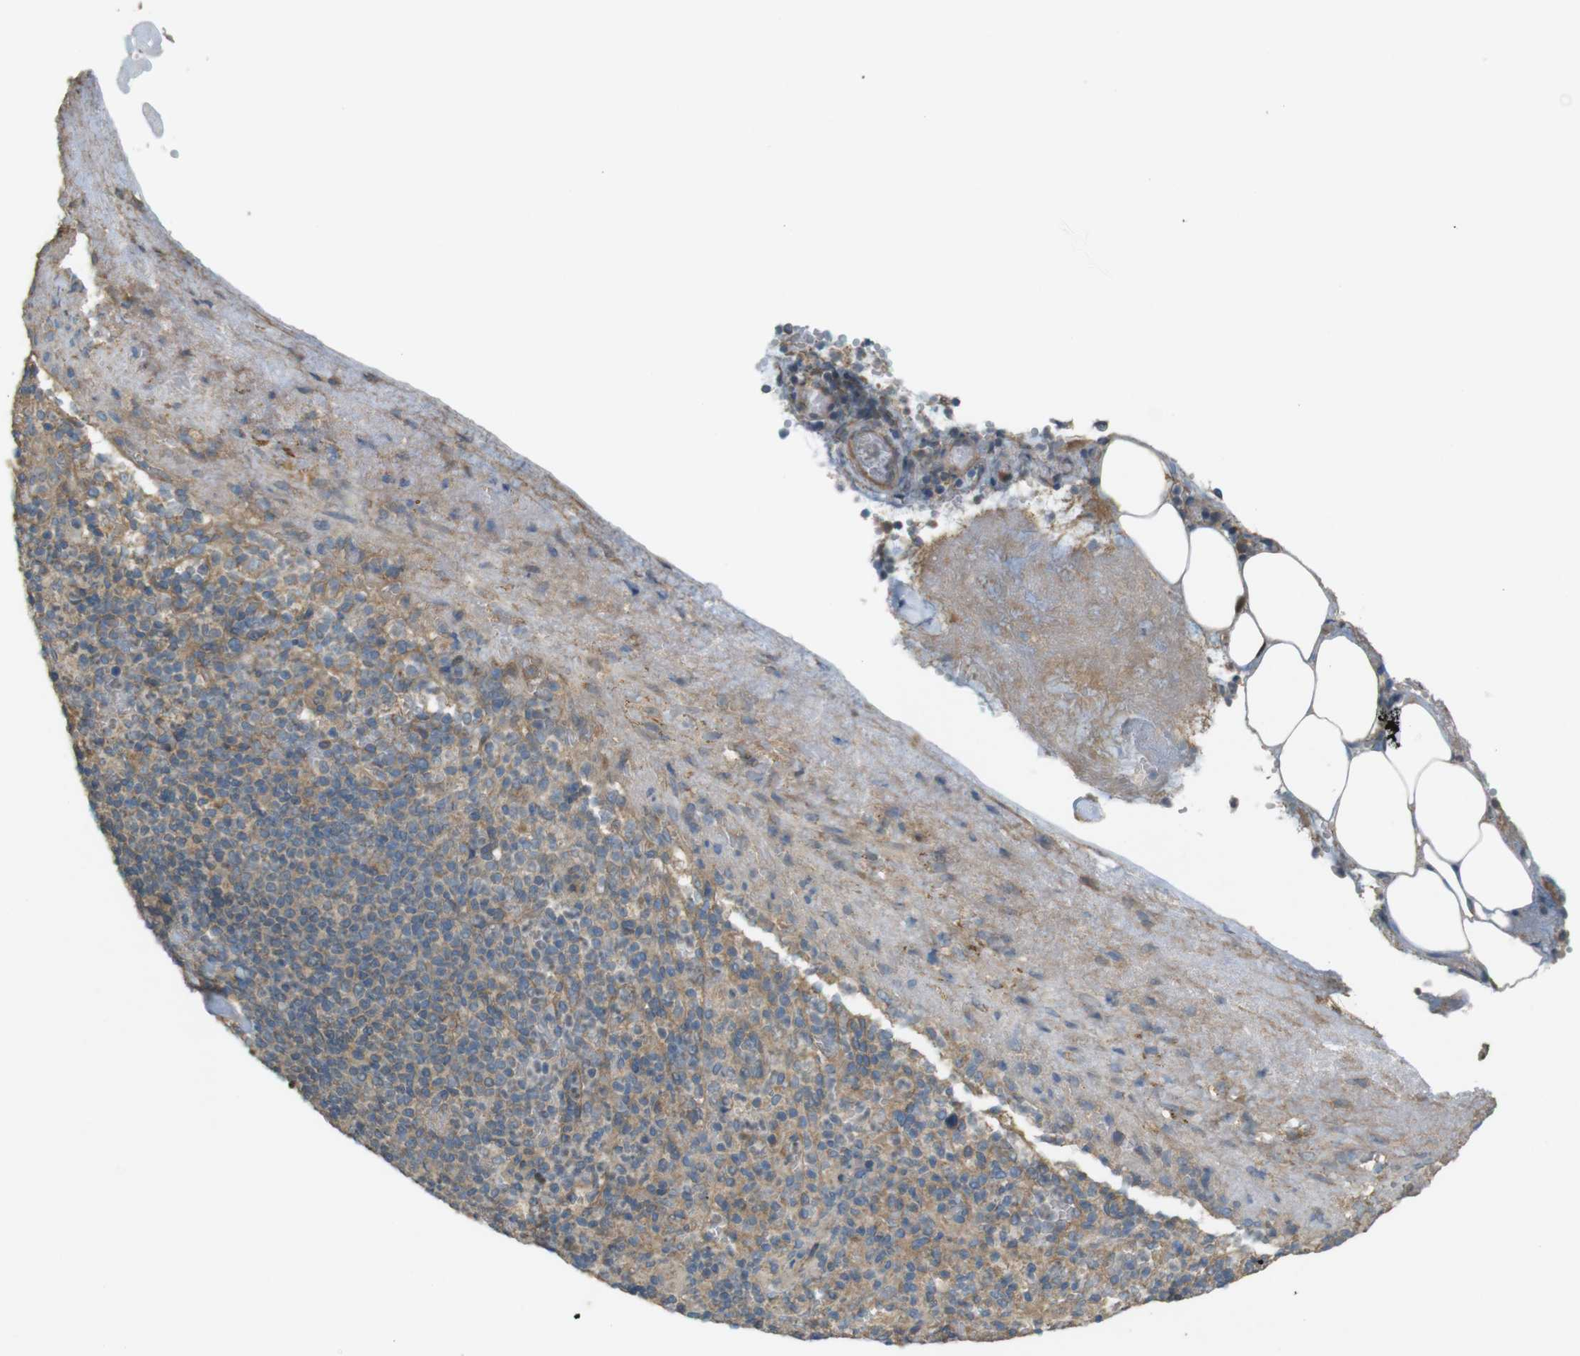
{"staining": {"intensity": "weak", "quantity": "25%-75%", "location": "cytoplasmic/membranous"}, "tissue": "spleen", "cell_type": "Cells in red pulp", "image_type": "normal", "snomed": [{"axis": "morphology", "description": "Normal tissue, NOS"}, {"axis": "topography", "description": "Spleen"}], "caption": "Immunohistochemistry (IHC) photomicrograph of normal human spleen stained for a protein (brown), which demonstrates low levels of weak cytoplasmic/membranous expression in about 25%-75% of cells in red pulp.", "gene": "ZDHHC20", "patient": {"sex": "female", "age": 74}}